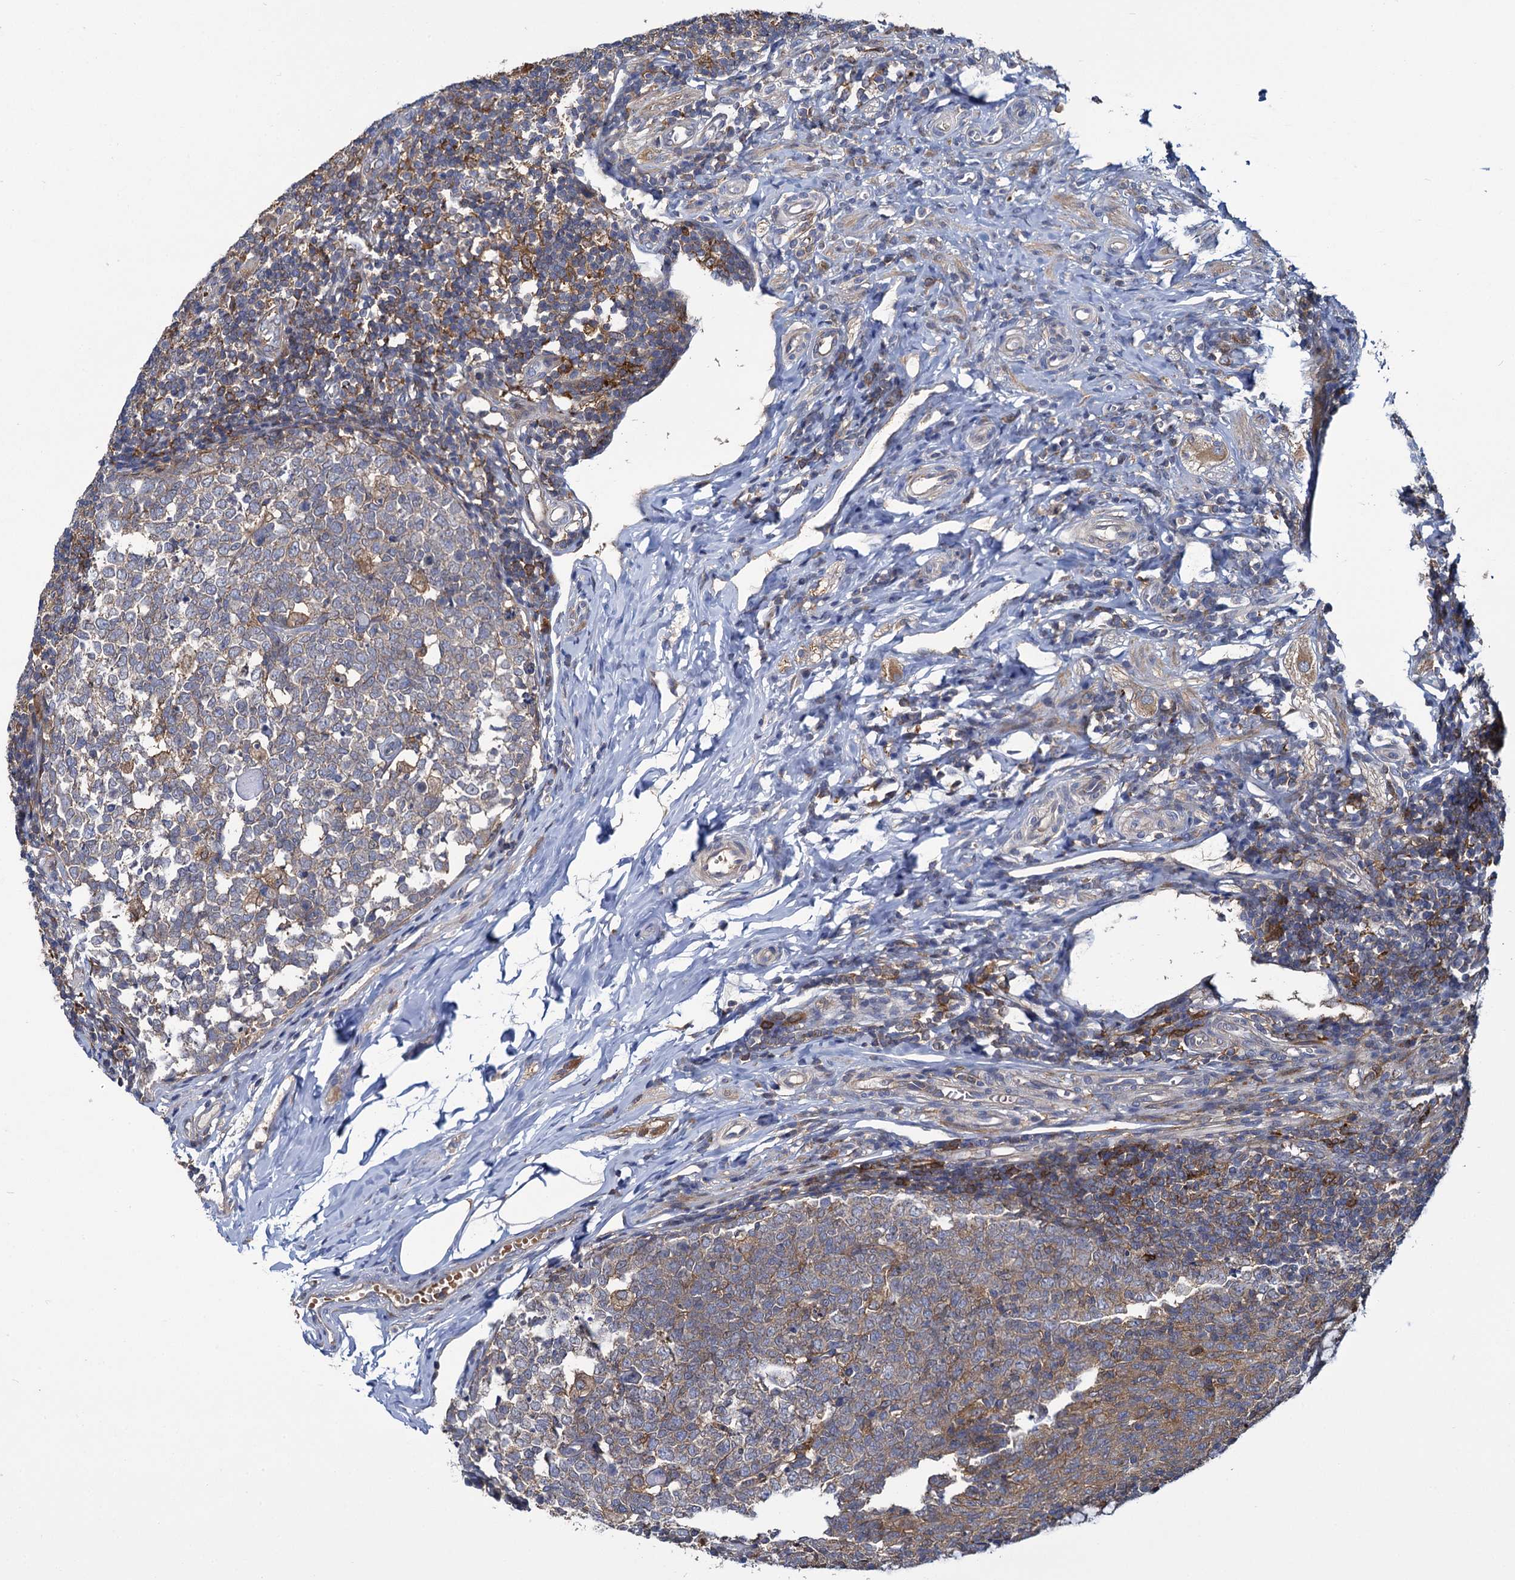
{"staining": {"intensity": "strong", "quantity": ">75%", "location": "cytoplasmic/membranous"}, "tissue": "appendix", "cell_type": "Glandular cells", "image_type": "normal", "snomed": [{"axis": "morphology", "description": "Normal tissue, NOS"}, {"axis": "topography", "description": "Appendix"}], "caption": "Approximately >75% of glandular cells in normal human appendix show strong cytoplasmic/membranous protein staining as visualized by brown immunohistochemical staining.", "gene": "GCLC", "patient": {"sex": "male", "age": 14}}